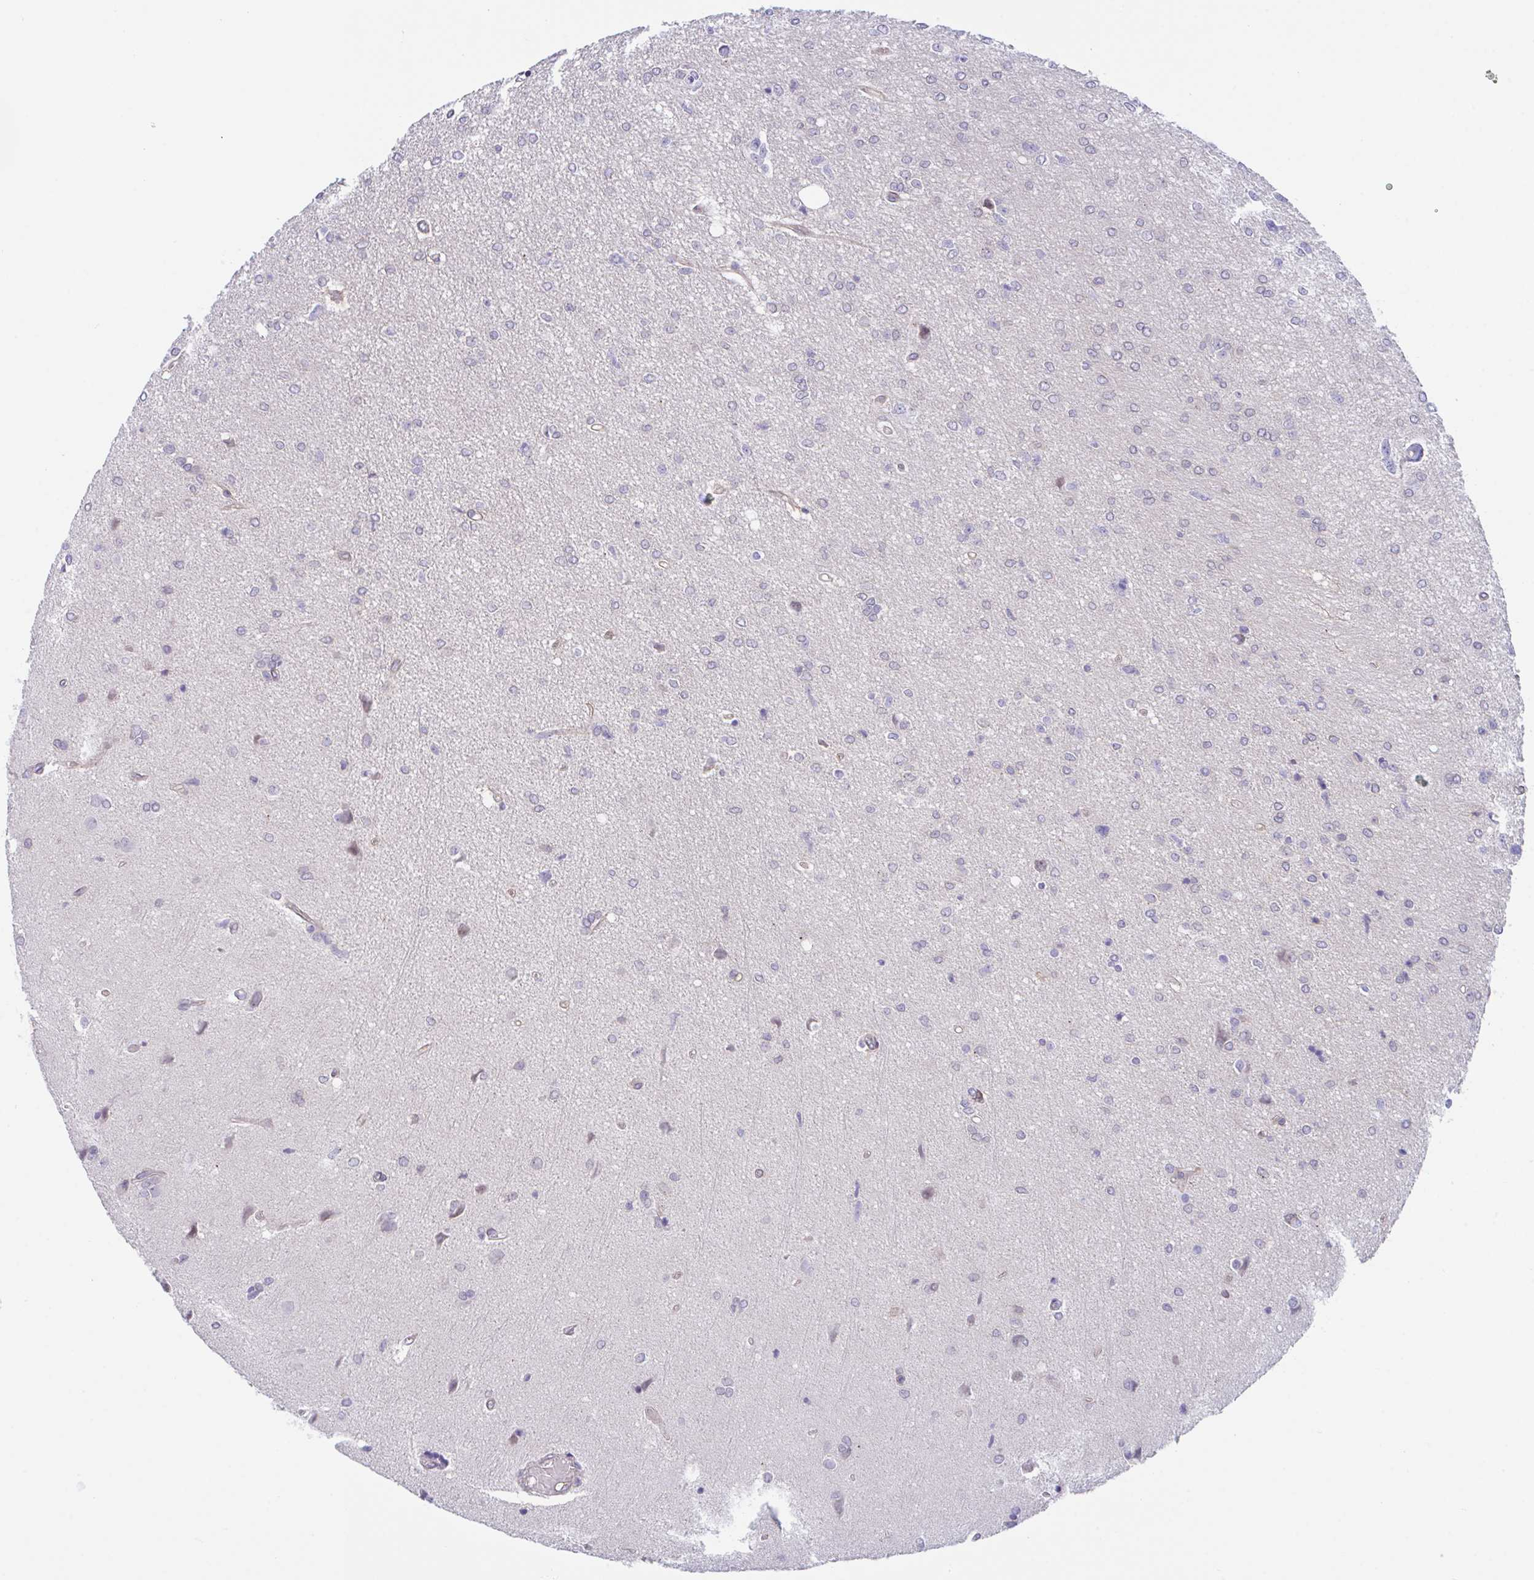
{"staining": {"intensity": "negative", "quantity": "none", "location": "none"}, "tissue": "glioma", "cell_type": "Tumor cells", "image_type": "cancer", "snomed": [{"axis": "morphology", "description": "Glioma, malignant, Low grade"}, {"axis": "topography", "description": "Brain"}], "caption": "There is no significant positivity in tumor cells of low-grade glioma (malignant).", "gene": "ZBED3", "patient": {"sex": "male", "age": 26}}